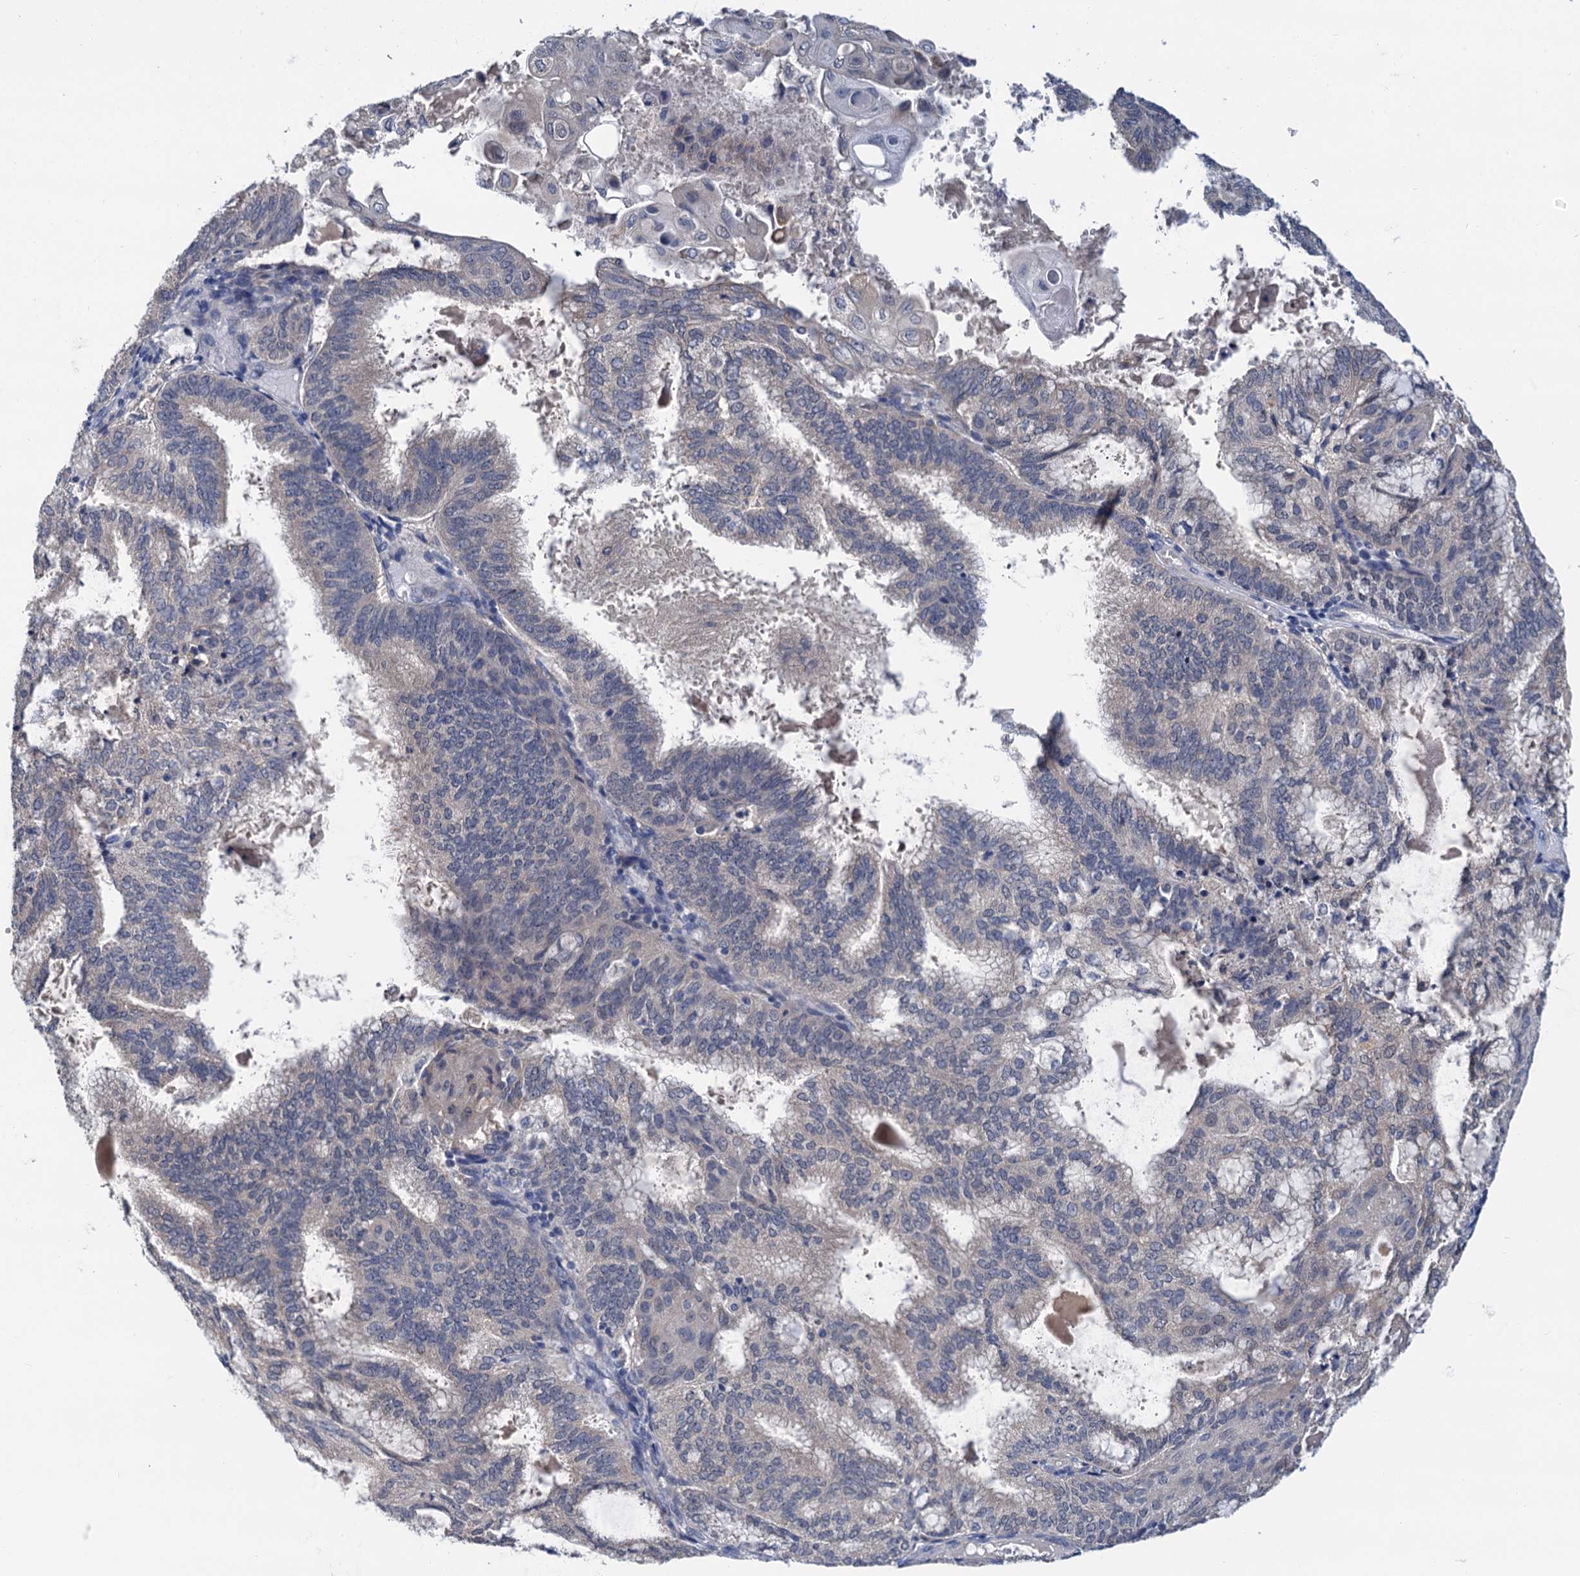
{"staining": {"intensity": "negative", "quantity": "none", "location": "none"}, "tissue": "endometrial cancer", "cell_type": "Tumor cells", "image_type": "cancer", "snomed": [{"axis": "morphology", "description": "Adenocarcinoma, NOS"}, {"axis": "topography", "description": "Endometrium"}], "caption": "Tumor cells show no significant expression in endometrial adenocarcinoma.", "gene": "ANKRD42", "patient": {"sex": "female", "age": 49}}